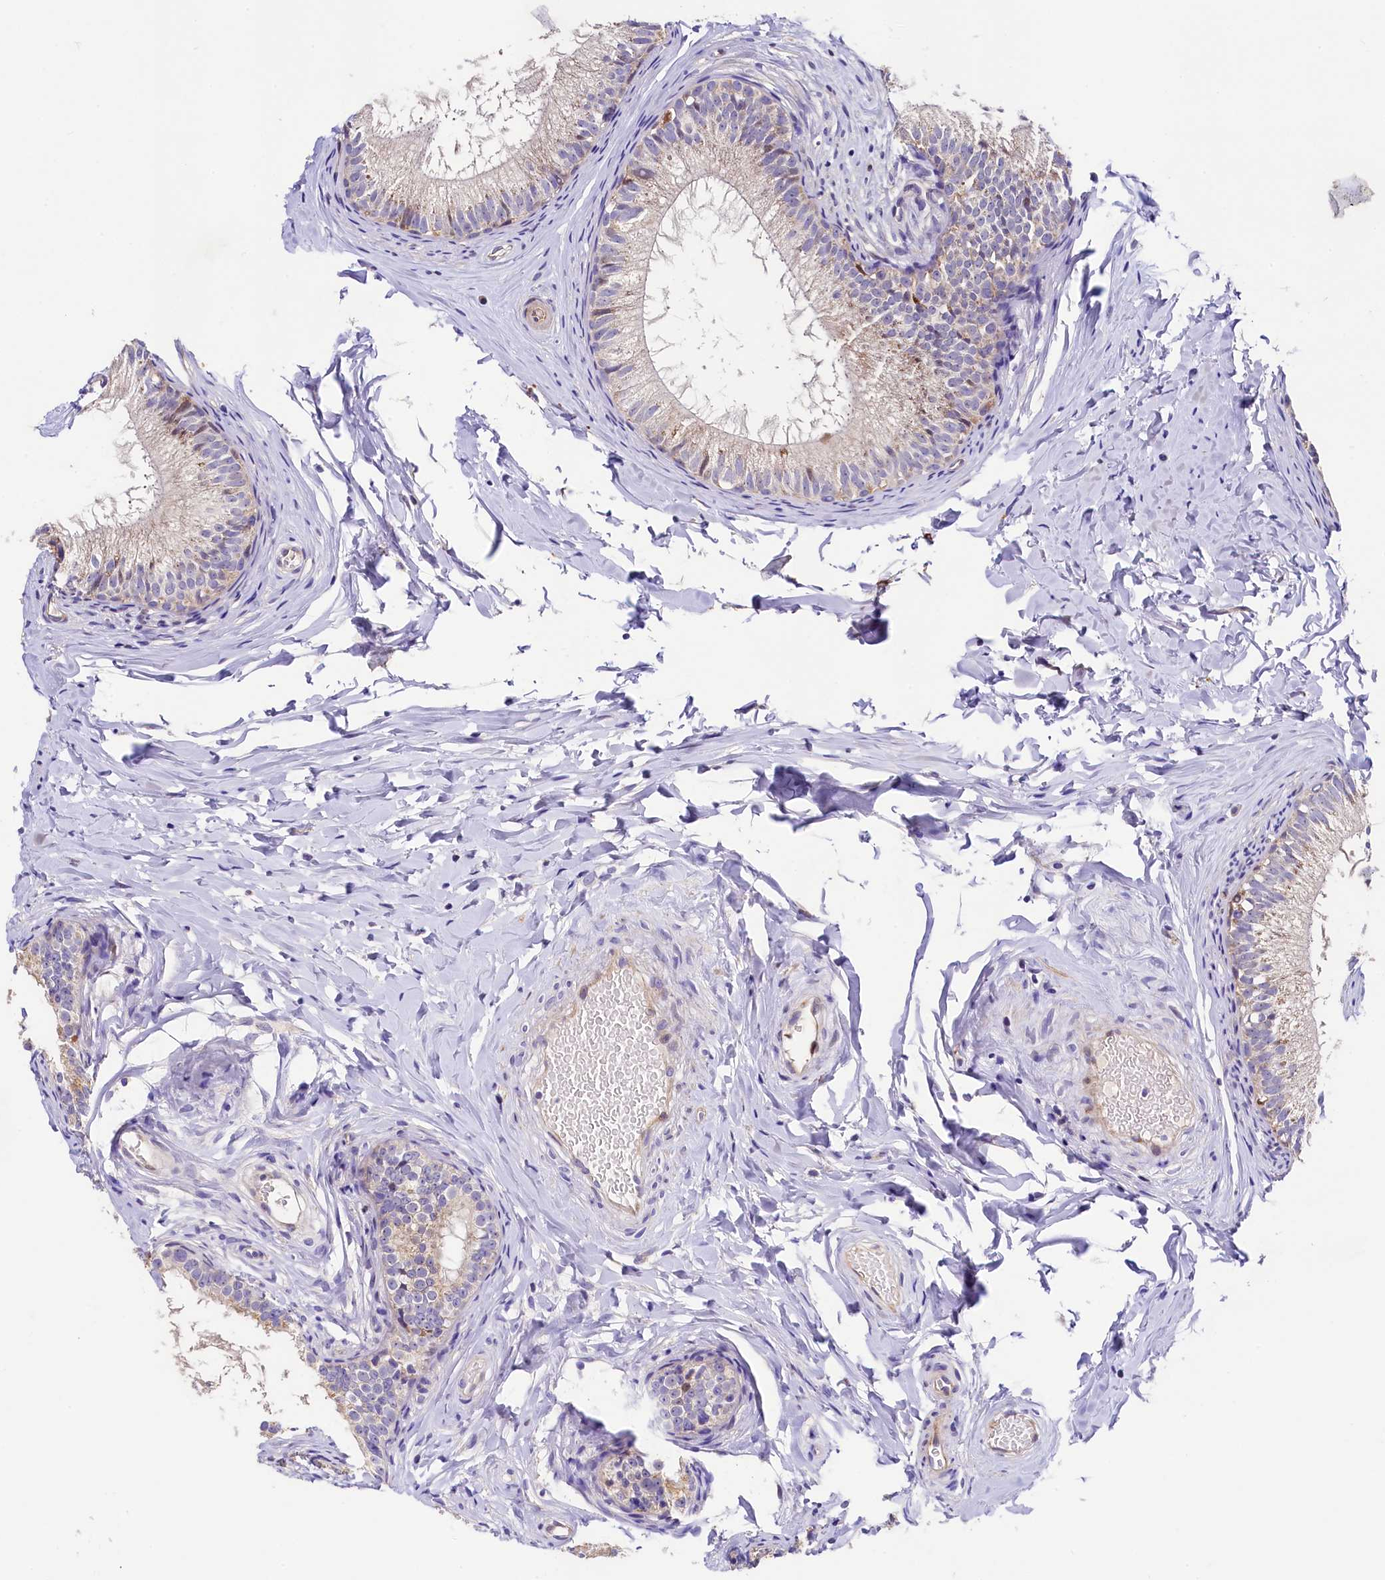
{"staining": {"intensity": "negative", "quantity": "none", "location": "none"}, "tissue": "epididymis", "cell_type": "Glandular cells", "image_type": "normal", "snomed": [{"axis": "morphology", "description": "Normal tissue, NOS"}, {"axis": "topography", "description": "Epididymis"}], "caption": "Immunohistochemistry photomicrograph of normal epididymis stained for a protein (brown), which demonstrates no expression in glandular cells. (Stains: DAB (3,3'-diaminobenzidine) immunohistochemistry (IHC) with hematoxylin counter stain, Microscopy: brightfield microscopy at high magnification).", "gene": "FXYD6", "patient": {"sex": "male", "age": 34}}